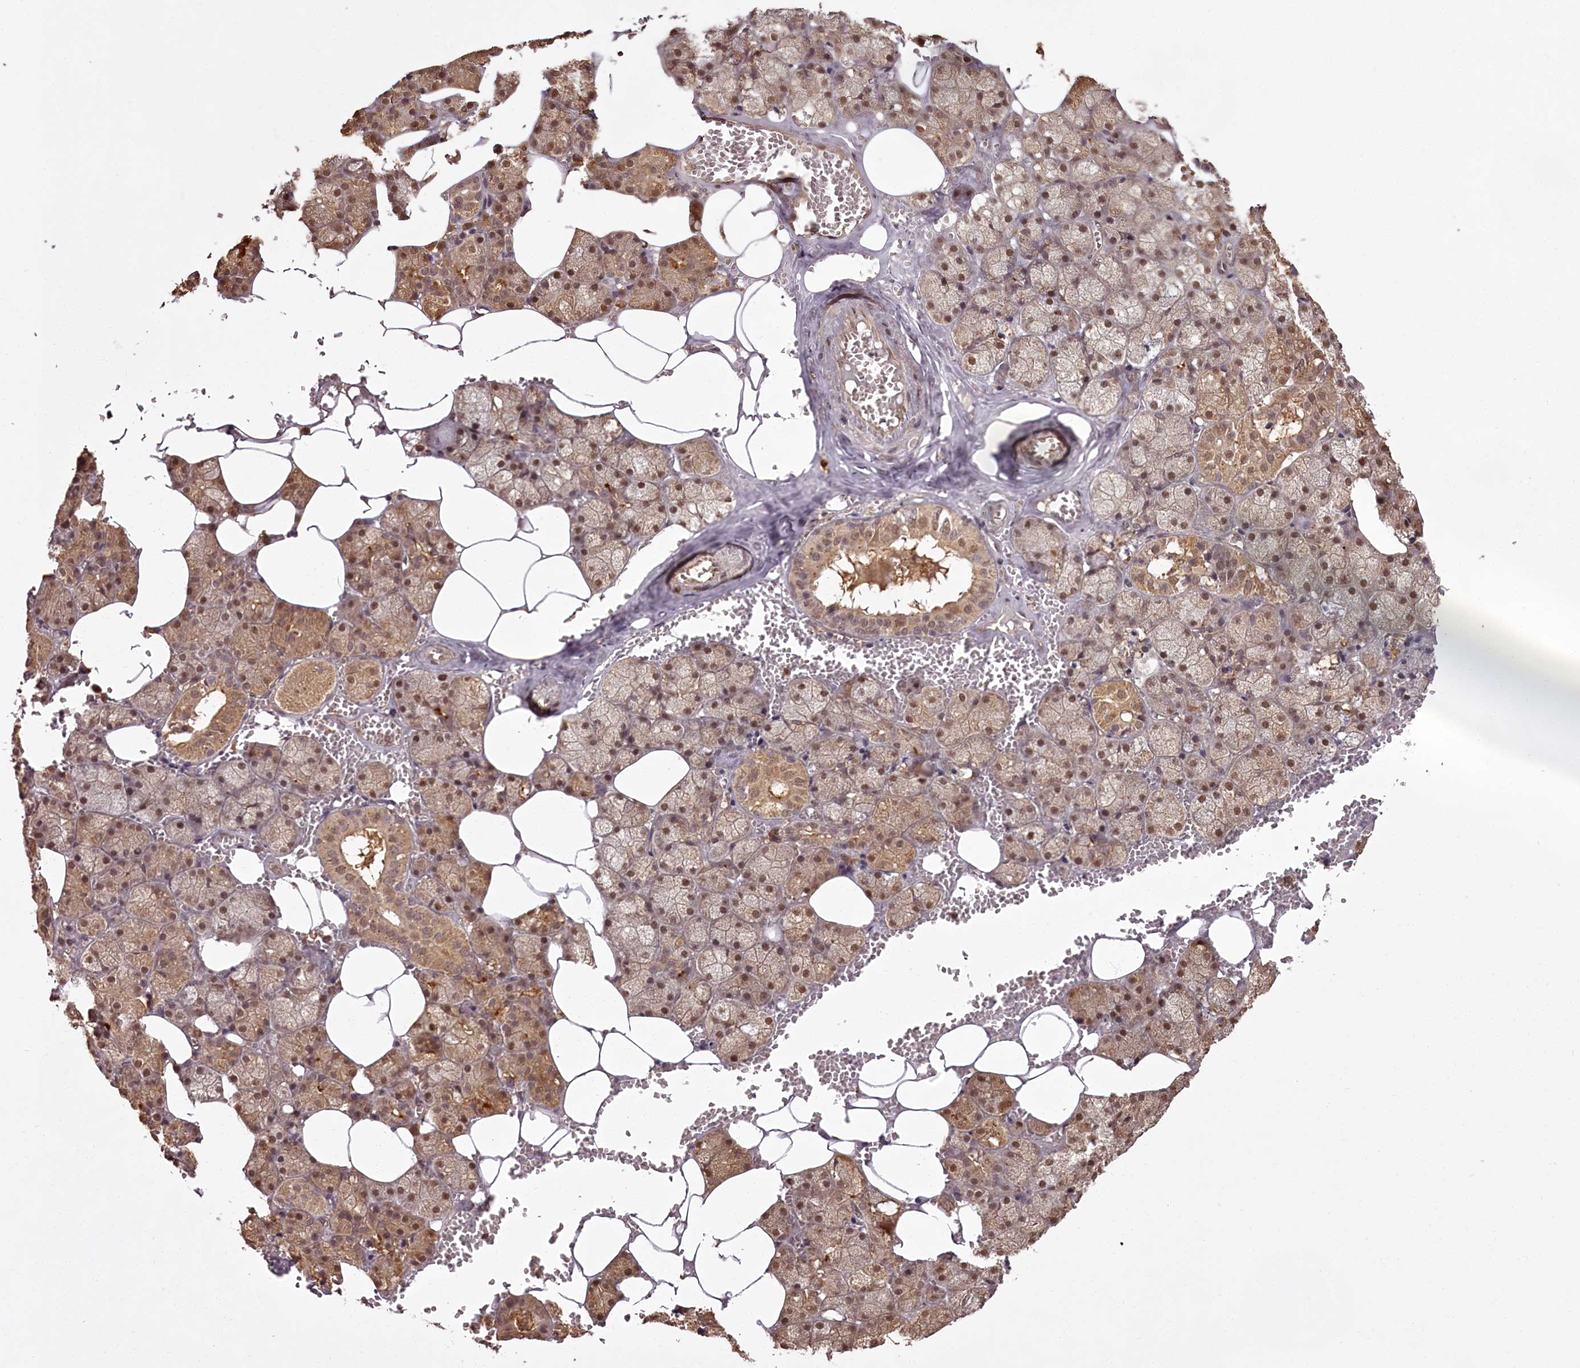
{"staining": {"intensity": "moderate", "quantity": ">75%", "location": "cytoplasmic/membranous,nuclear"}, "tissue": "salivary gland", "cell_type": "Glandular cells", "image_type": "normal", "snomed": [{"axis": "morphology", "description": "Normal tissue, NOS"}, {"axis": "topography", "description": "Salivary gland"}], "caption": "Brown immunohistochemical staining in unremarkable human salivary gland reveals moderate cytoplasmic/membranous,nuclear positivity in about >75% of glandular cells. The protein is shown in brown color, while the nuclei are stained blue.", "gene": "NPRL2", "patient": {"sex": "male", "age": 62}}